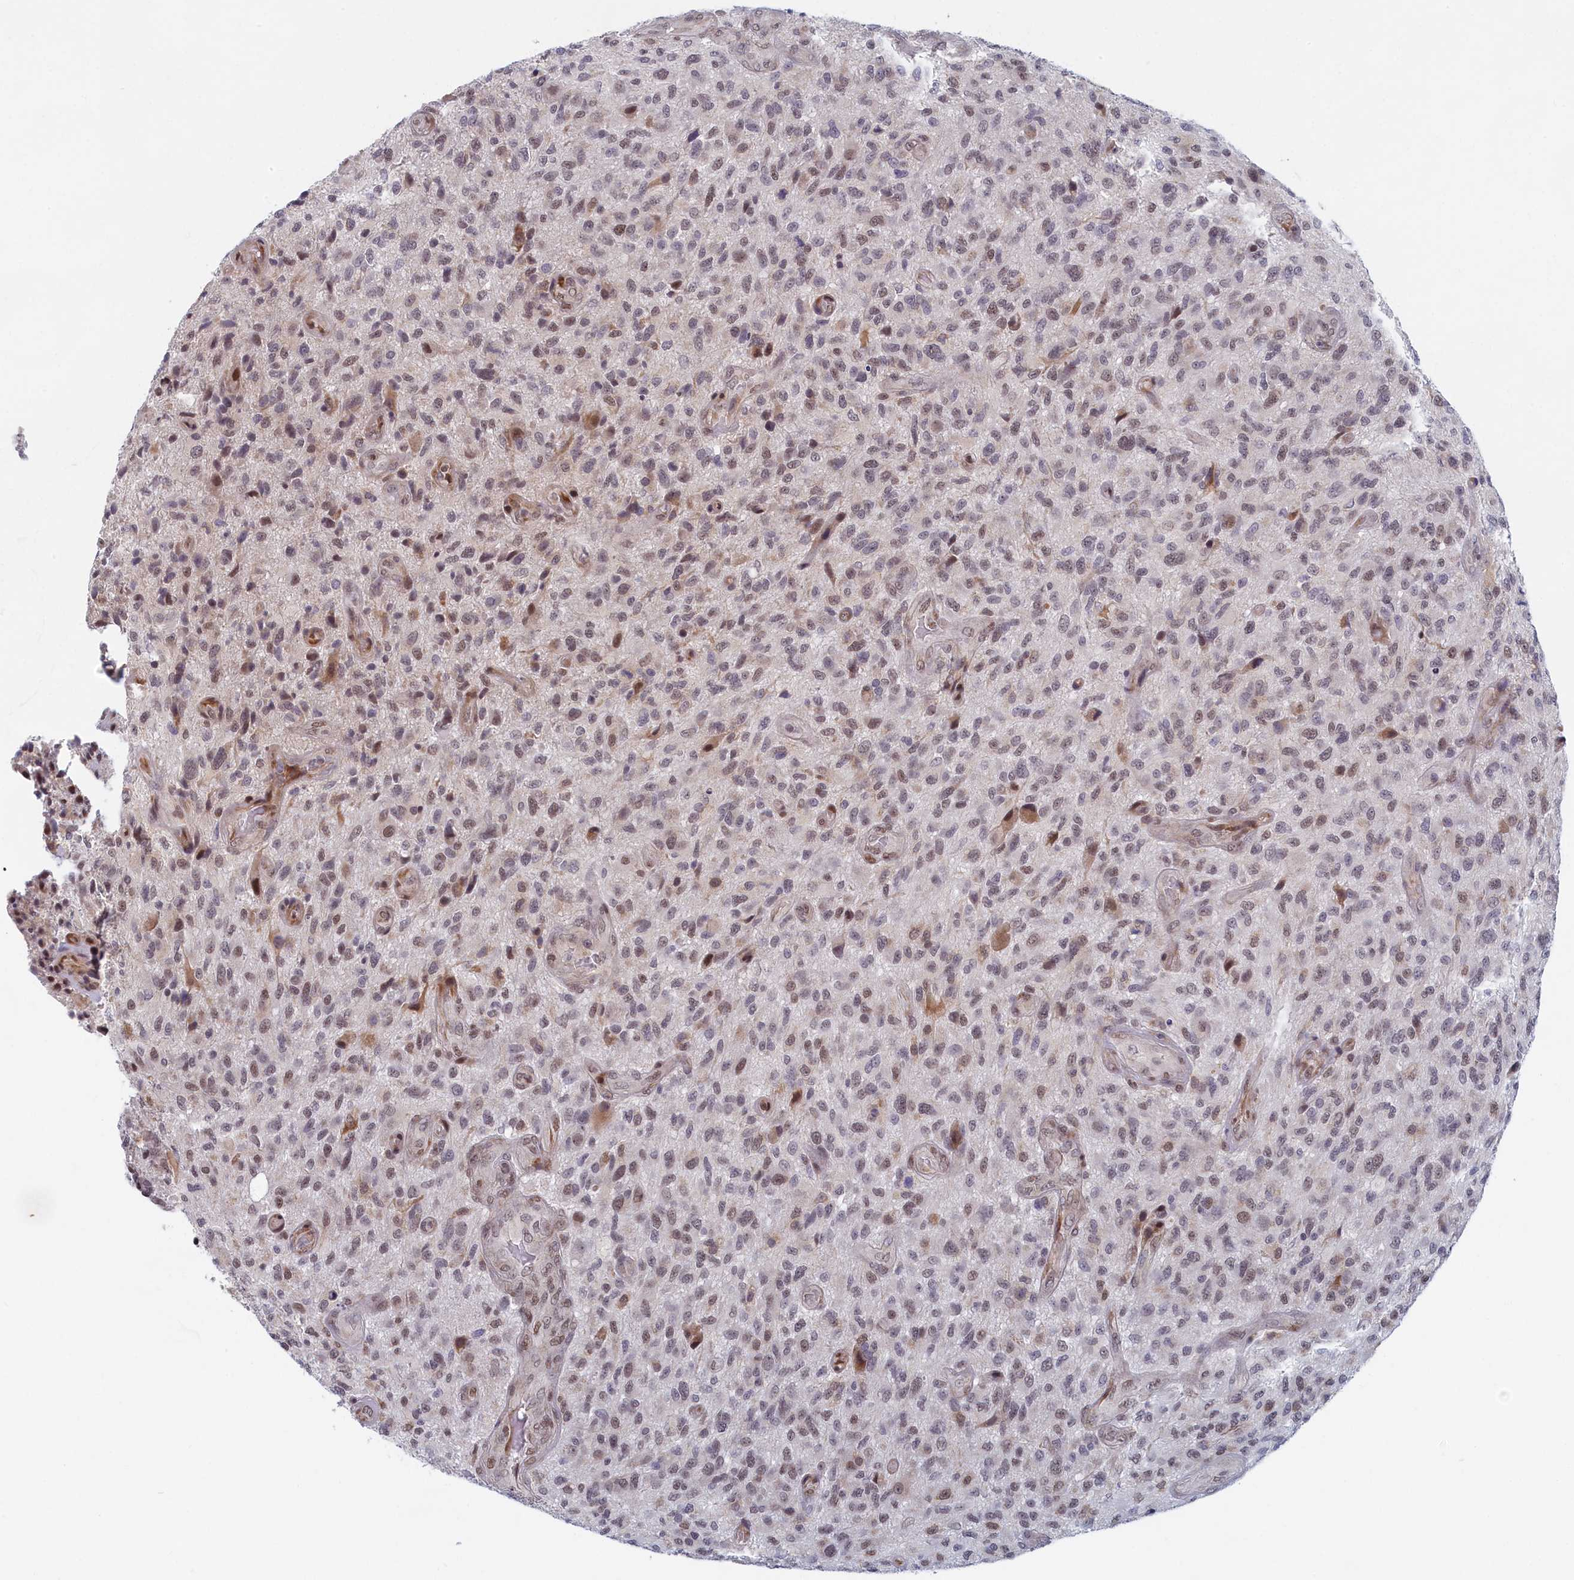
{"staining": {"intensity": "weak", "quantity": "<25%", "location": "nuclear"}, "tissue": "glioma", "cell_type": "Tumor cells", "image_type": "cancer", "snomed": [{"axis": "morphology", "description": "Glioma, malignant, High grade"}, {"axis": "topography", "description": "Brain"}], "caption": "Malignant glioma (high-grade) stained for a protein using immunohistochemistry shows no positivity tumor cells.", "gene": "DNAJC17", "patient": {"sex": "male", "age": 47}}